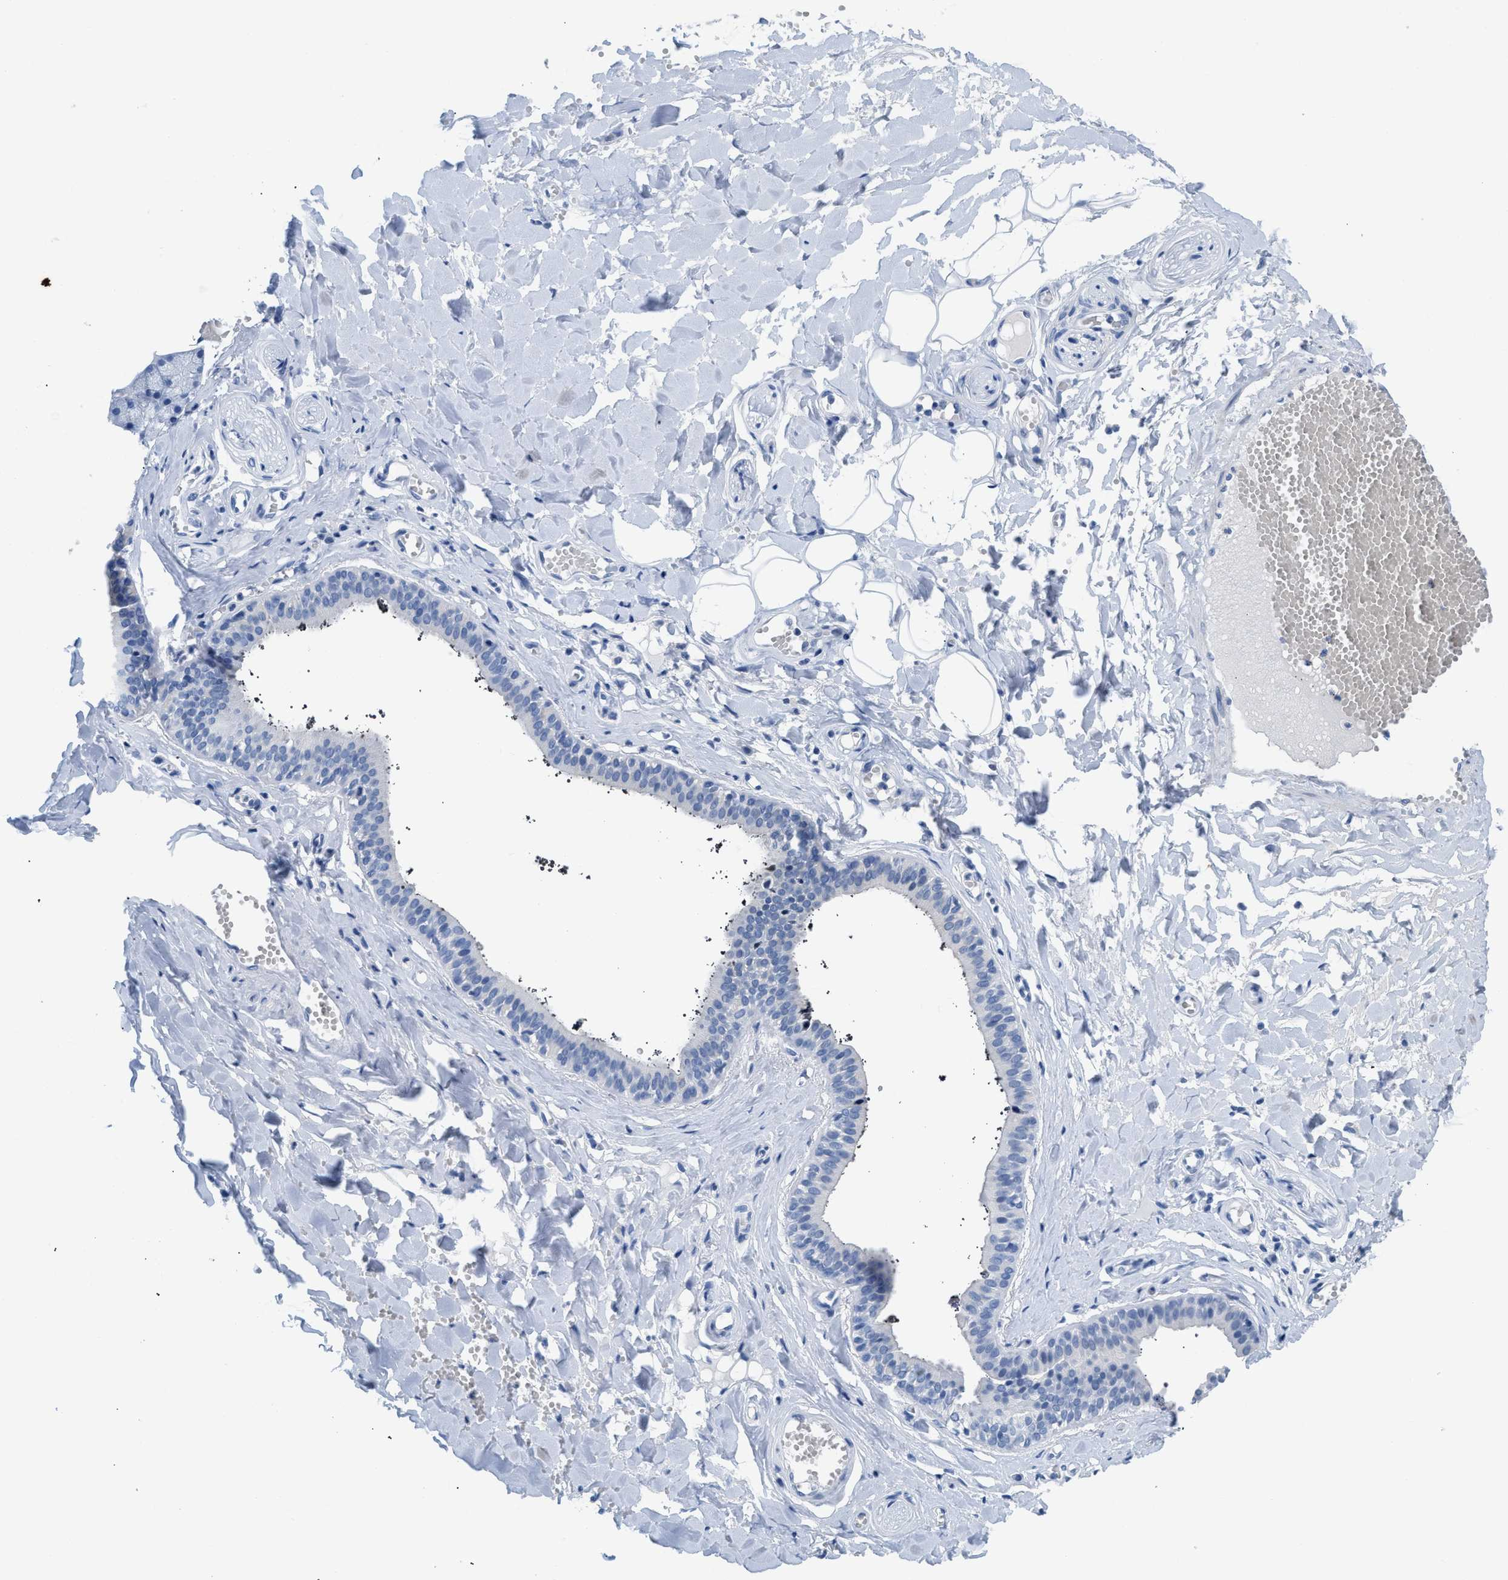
{"staining": {"intensity": "weak", "quantity": "<25%", "location": "cytoplasmic/membranous"}, "tissue": "salivary gland", "cell_type": "Glandular cells", "image_type": "normal", "snomed": [{"axis": "morphology", "description": "Normal tissue, NOS"}, {"axis": "topography", "description": "Salivary gland"}], "caption": "Immunohistochemical staining of normal salivary gland shows no significant staining in glandular cells.", "gene": "SETDB1", "patient": {"sex": "male", "age": 62}}